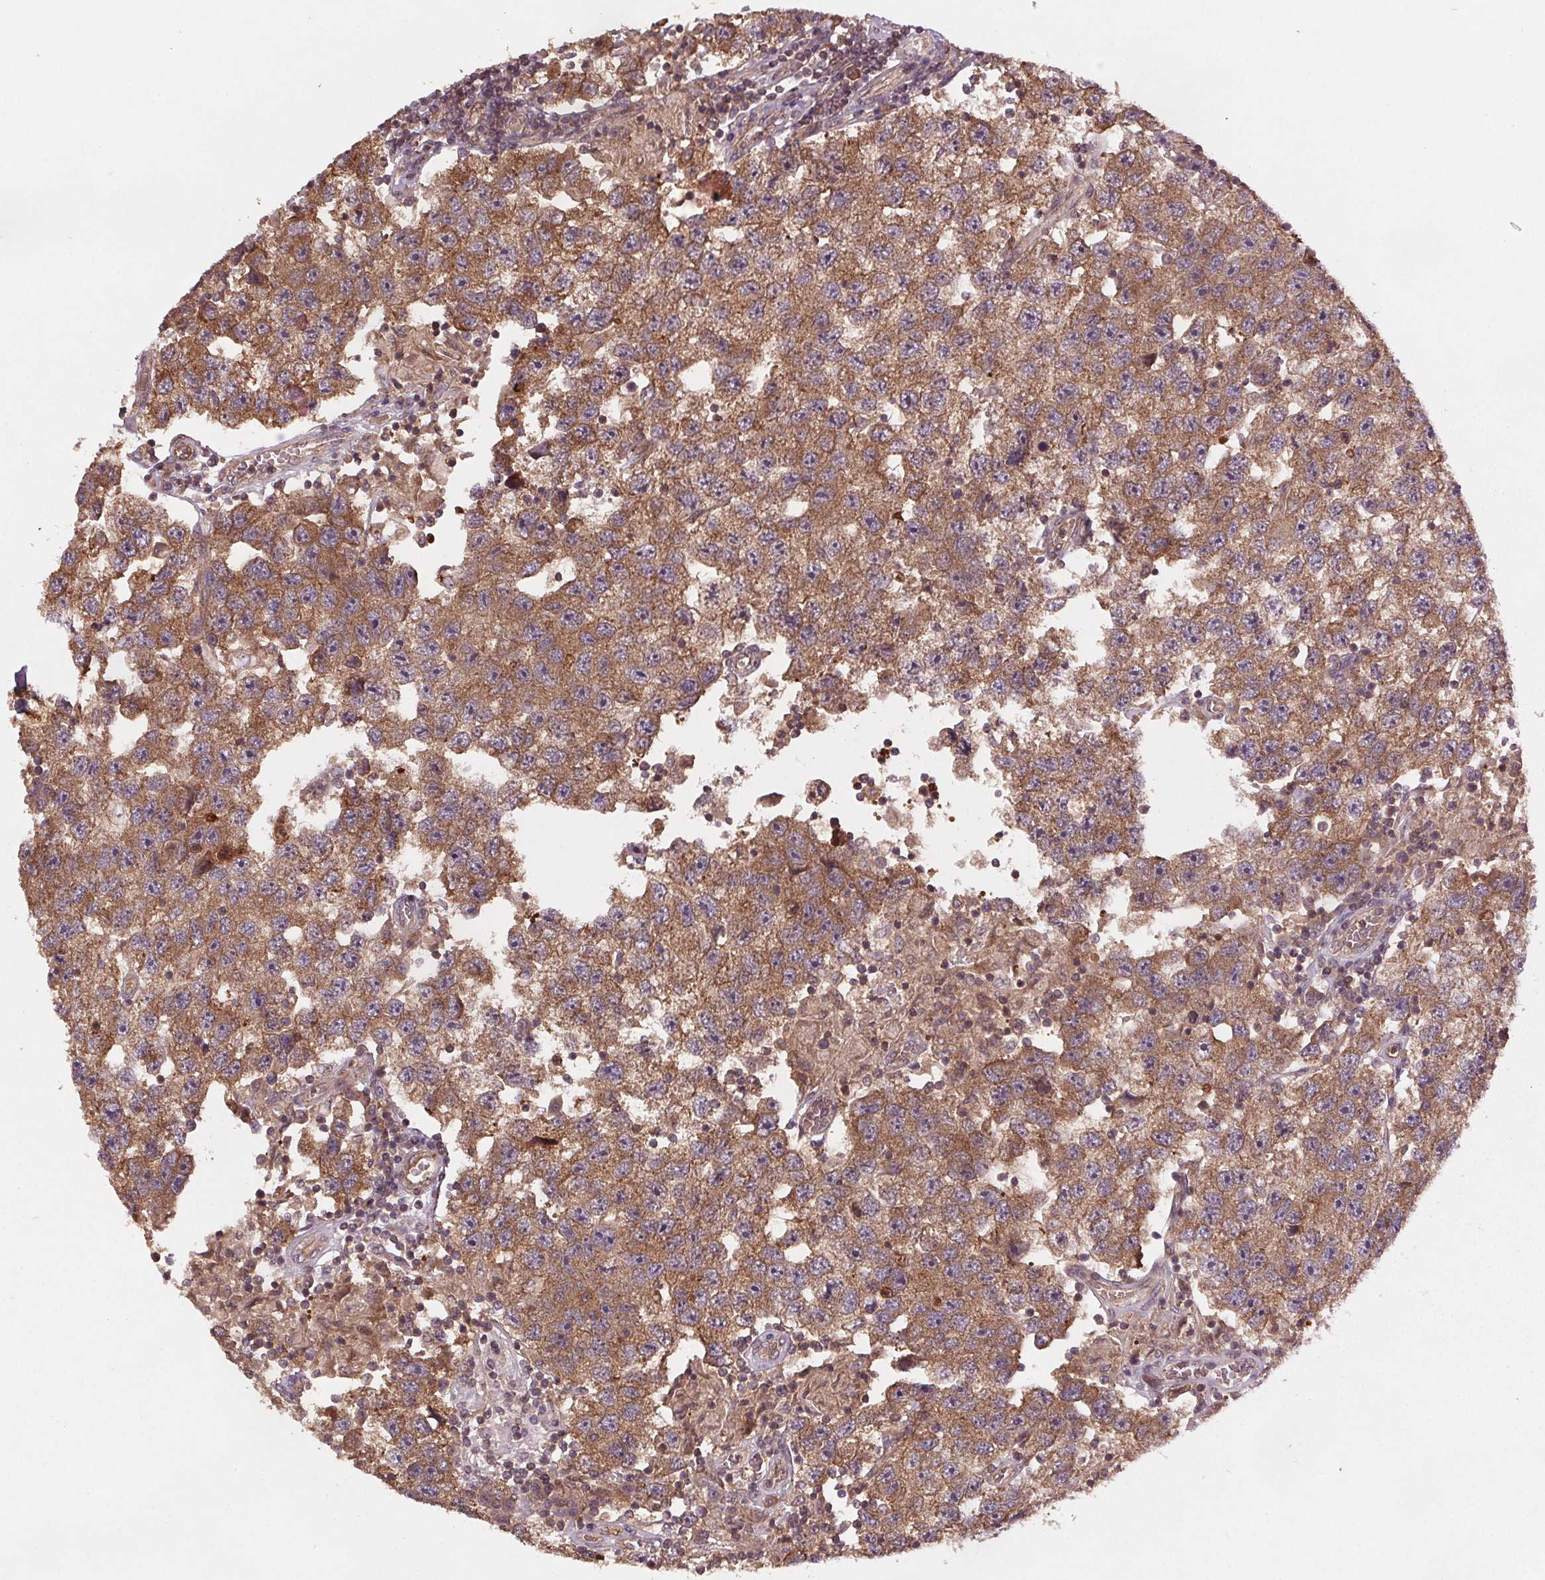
{"staining": {"intensity": "moderate", "quantity": ">75%", "location": "cytoplasmic/membranous"}, "tissue": "testis cancer", "cell_type": "Tumor cells", "image_type": "cancer", "snomed": [{"axis": "morphology", "description": "Seminoma, NOS"}, {"axis": "topography", "description": "Testis"}], "caption": "There is medium levels of moderate cytoplasmic/membranous expression in tumor cells of testis cancer, as demonstrated by immunohistochemical staining (brown color).", "gene": "SEC14L2", "patient": {"sex": "male", "age": 26}}